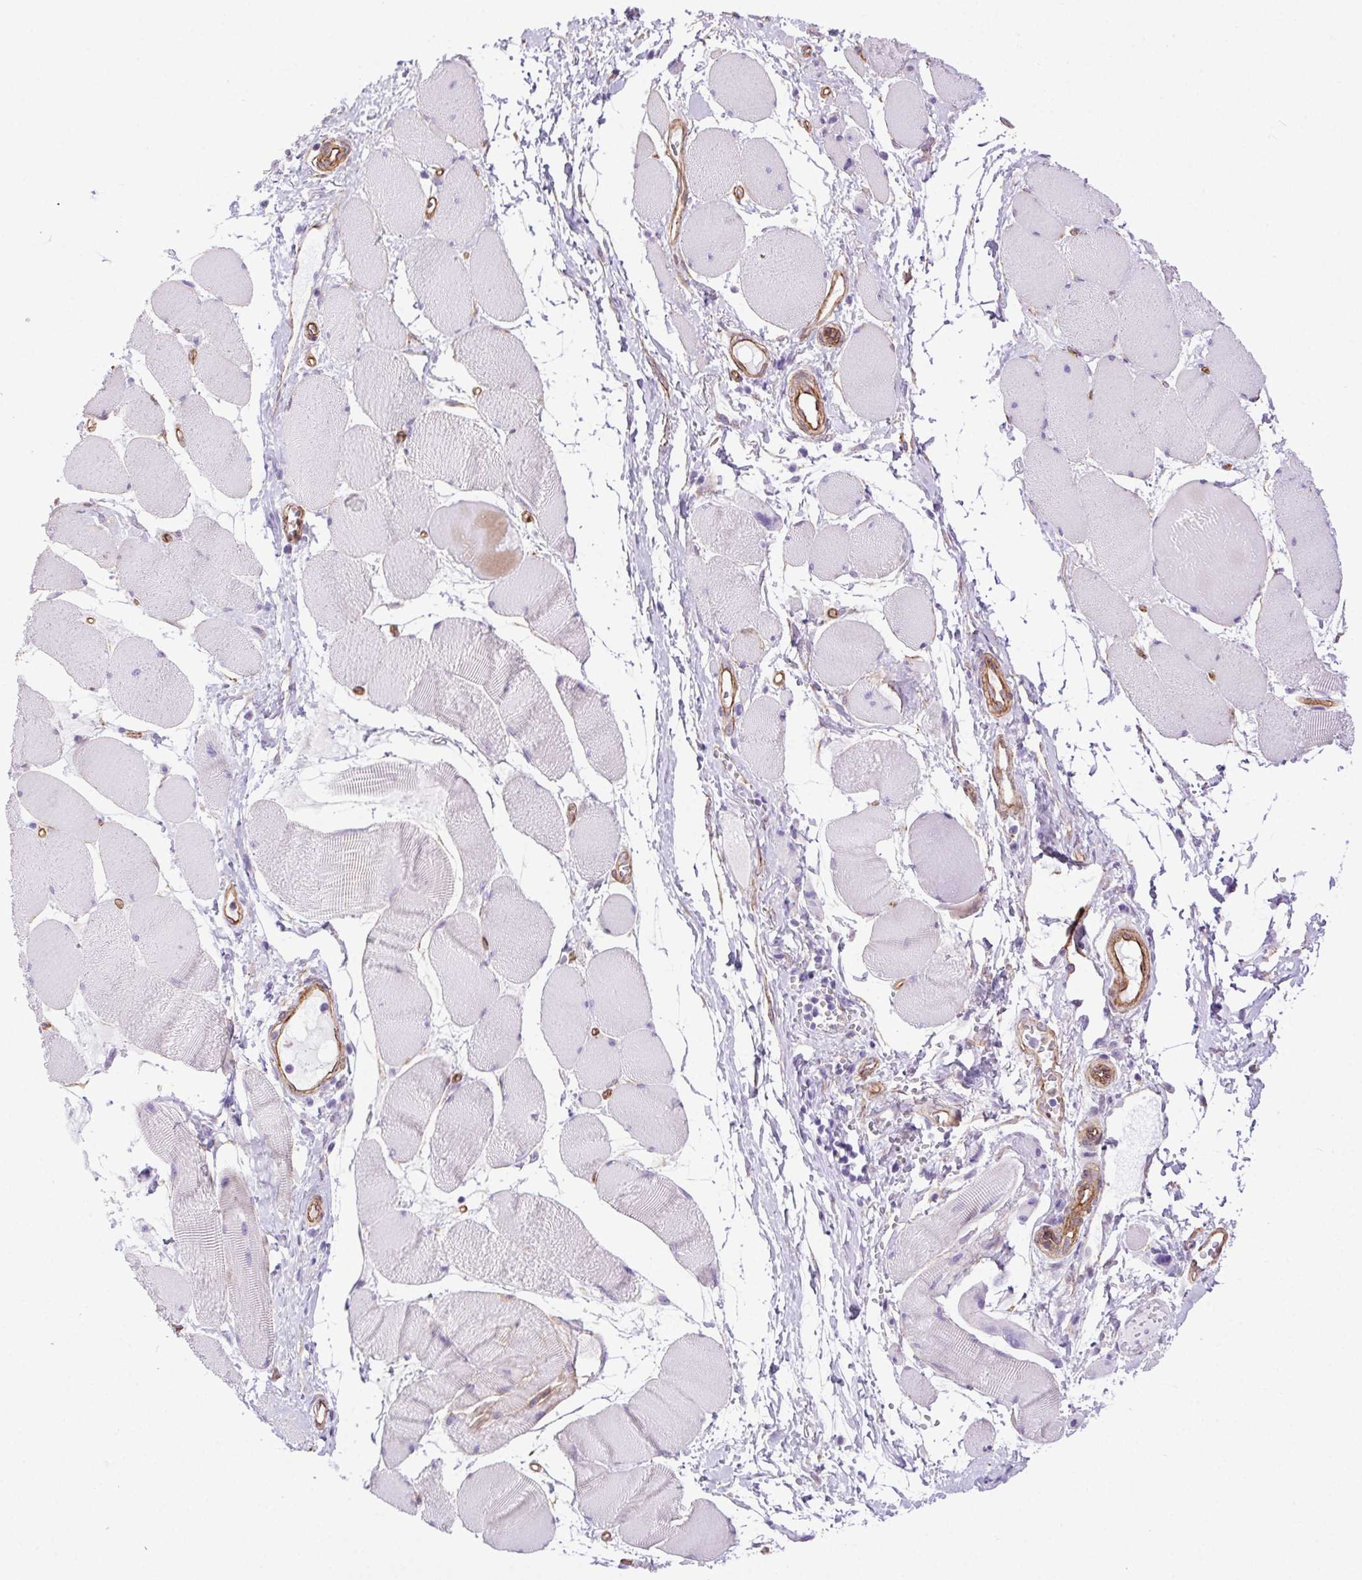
{"staining": {"intensity": "negative", "quantity": "none", "location": "none"}, "tissue": "skeletal muscle", "cell_type": "Myocytes", "image_type": "normal", "snomed": [{"axis": "morphology", "description": "Normal tissue, NOS"}, {"axis": "topography", "description": "Skeletal muscle"}], "caption": "An IHC micrograph of benign skeletal muscle is shown. There is no staining in myocytes of skeletal muscle. The staining is performed using DAB (3,3'-diaminobenzidine) brown chromogen with nuclei counter-stained in using hematoxylin.", "gene": "SHCBP1L", "patient": {"sex": "female", "age": 75}}